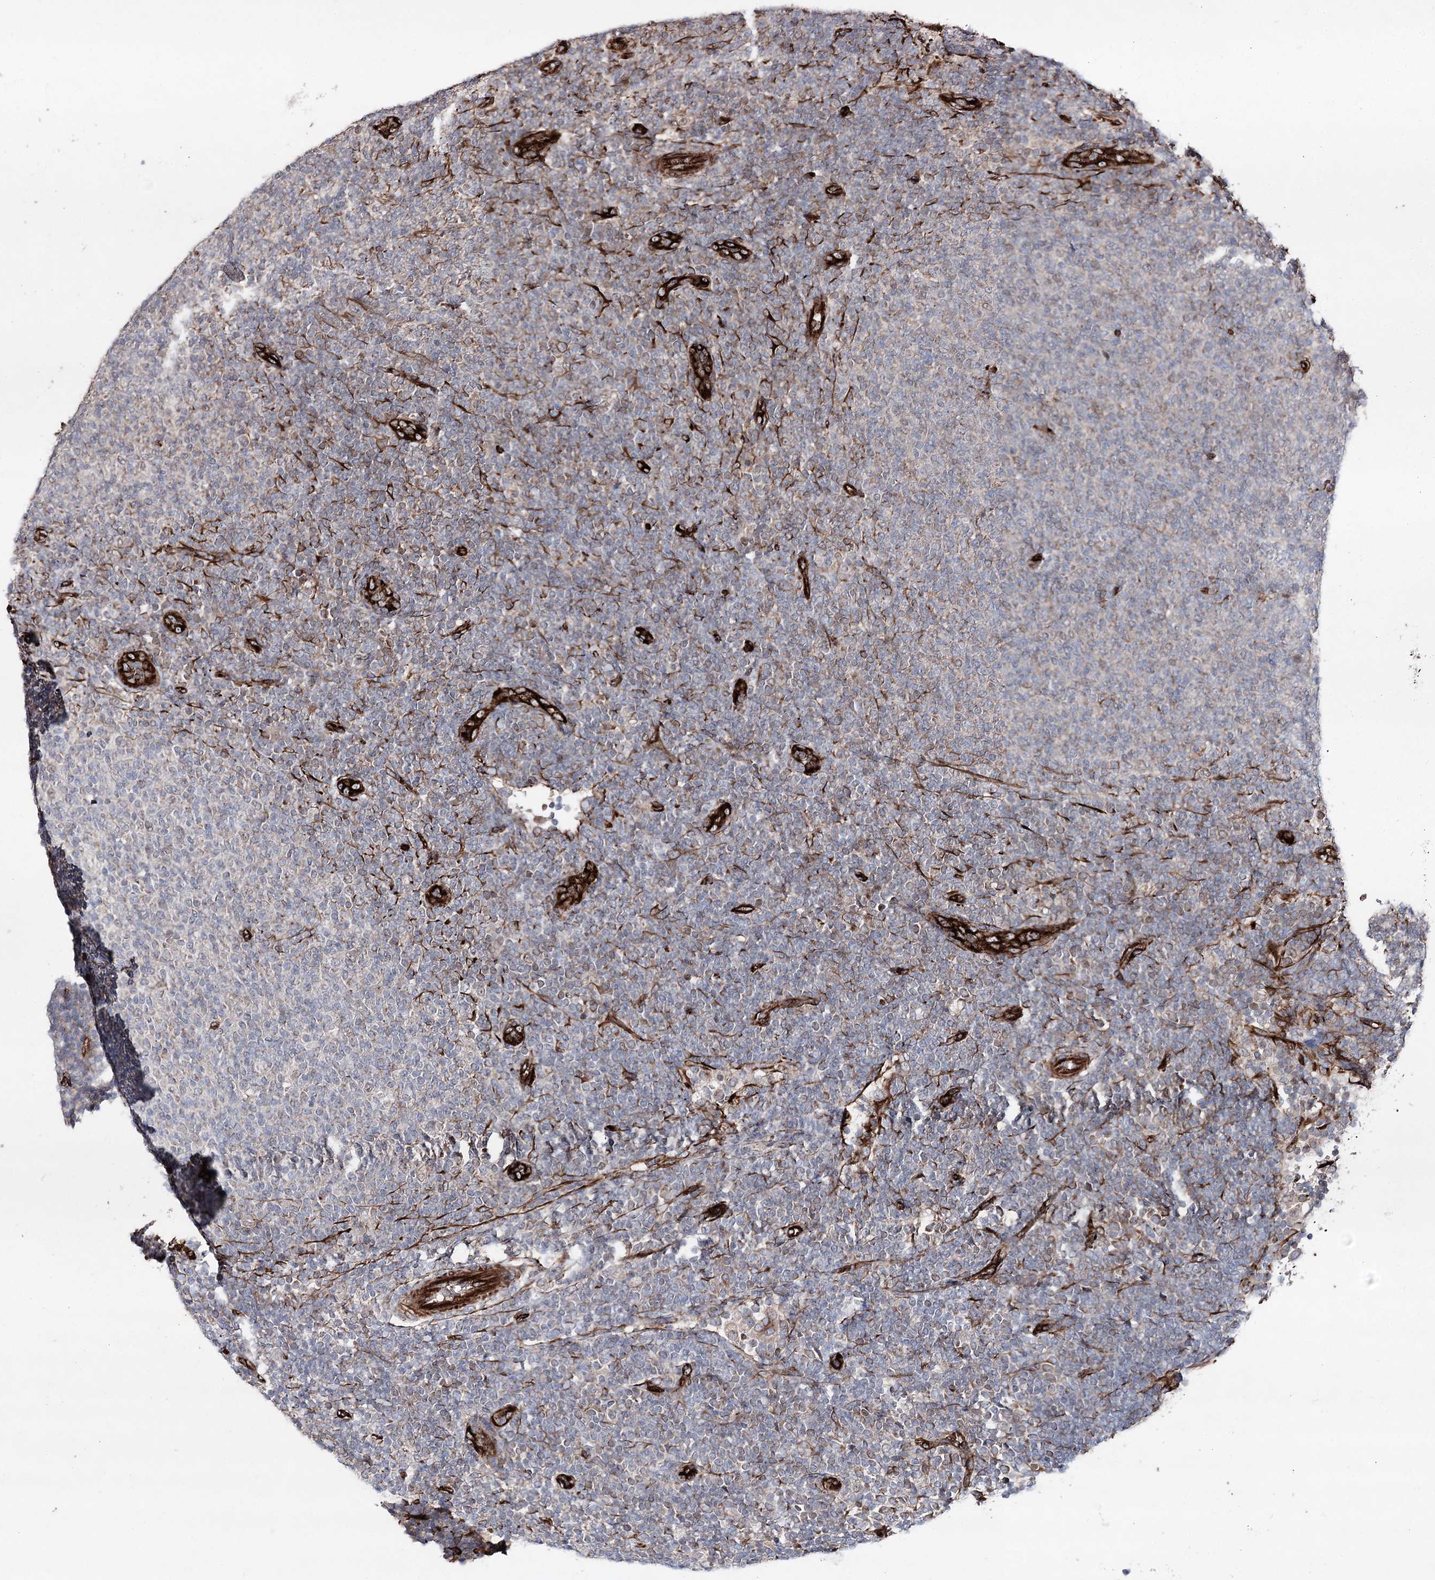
{"staining": {"intensity": "weak", "quantity": "<25%", "location": "cytoplasmic/membranous"}, "tissue": "lymphoma", "cell_type": "Tumor cells", "image_type": "cancer", "snomed": [{"axis": "morphology", "description": "Malignant lymphoma, non-Hodgkin's type, Low grade"}, {"axis": "topography", "description": "Lymph node"}], "caption": "Tumor cells are negative for protein expression in human low-grade malignant lymphoma, non-Hodgkin's type.", "gene": "MIB1", "patient": {"sex": "male", "age": 66}}